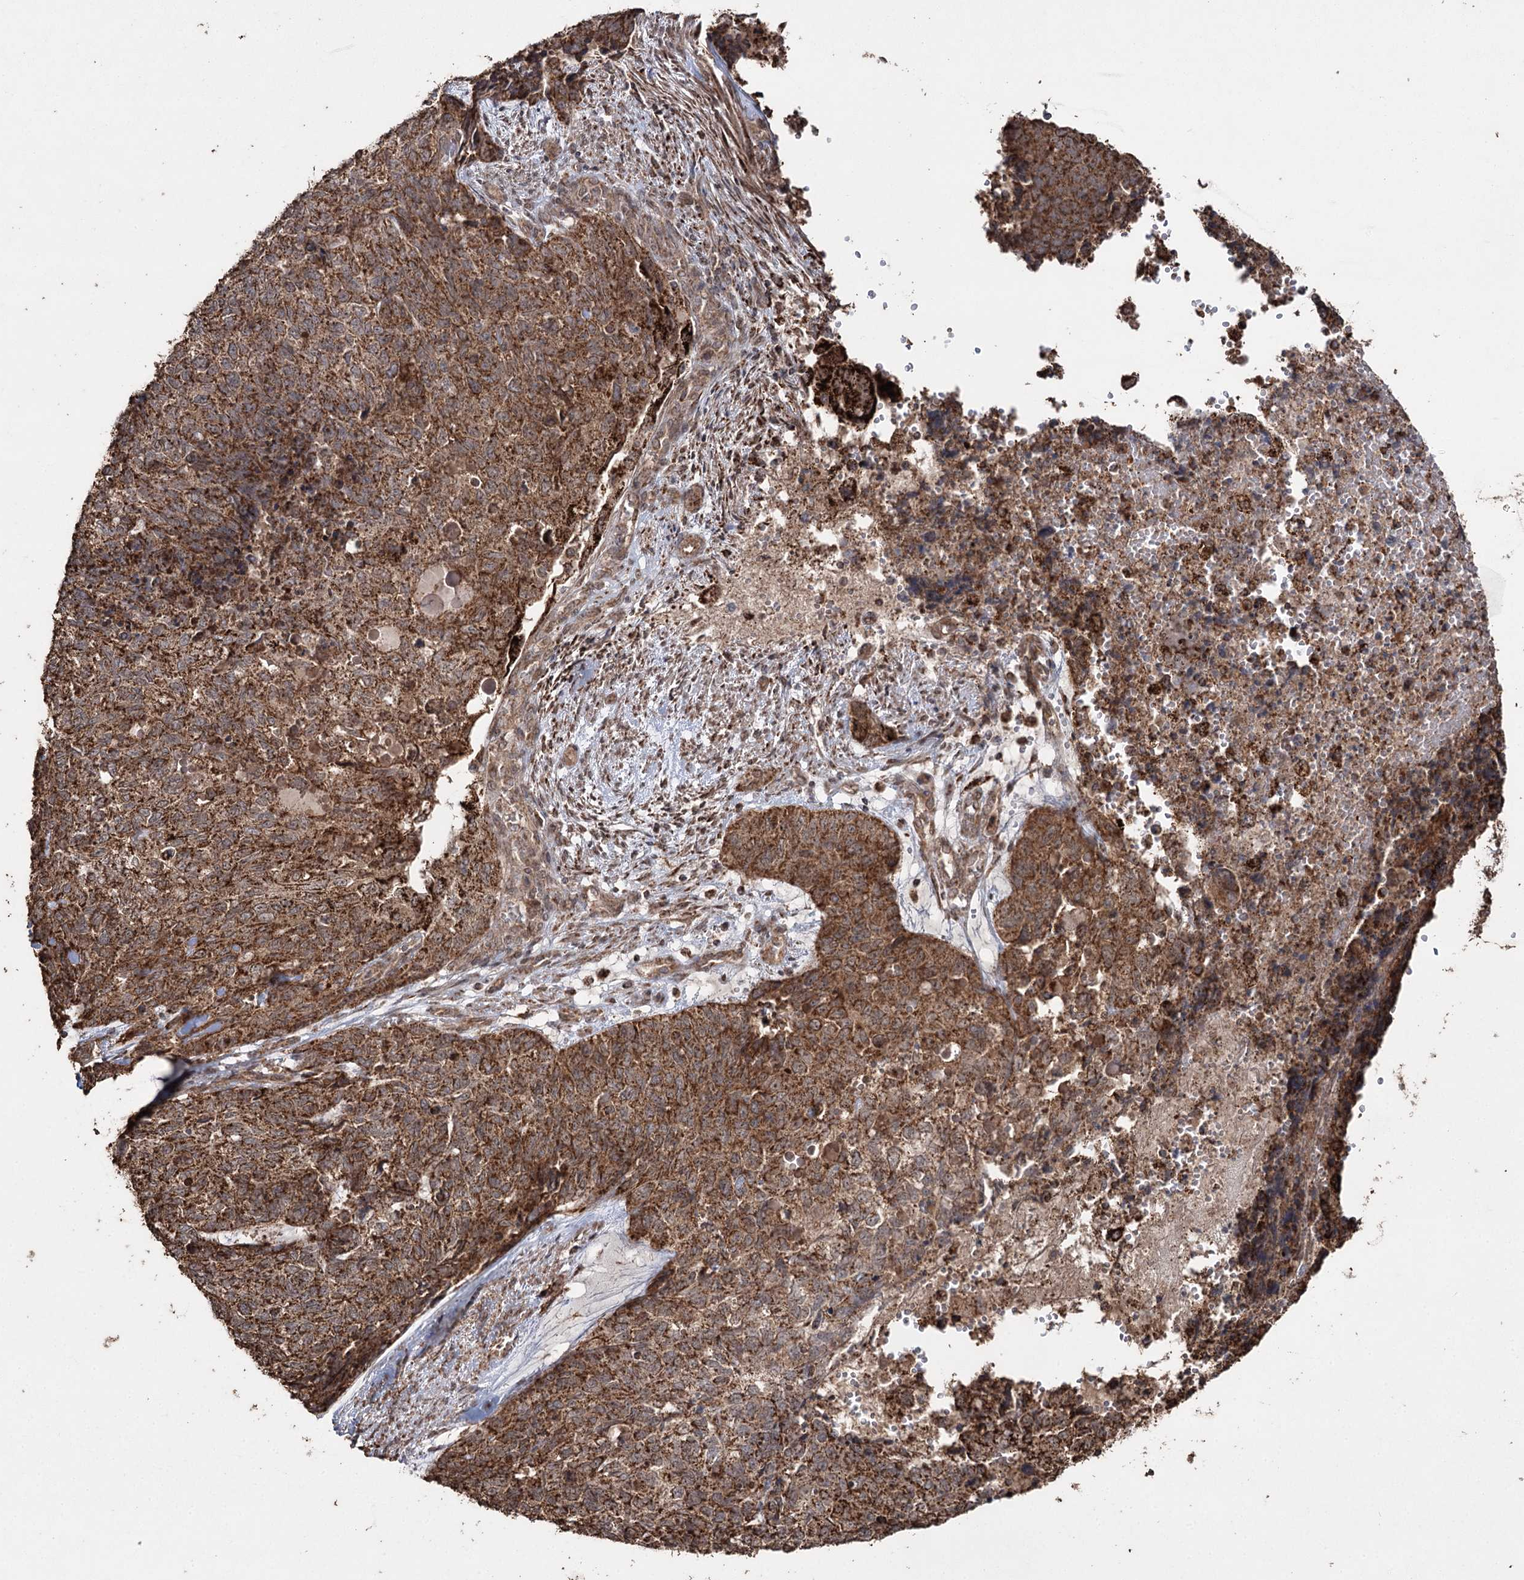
{"staining": {"intensity": "strong", "quantity": ">75%", "location": "cytoplasmic/membranous"}, "tissue": "cervical cancer", "cell_type": "Tumor cells", "image_type": "cancer", "snomed": [{"axis": "morphology", "description": "Squamous cell carcinoma, NOS"}, {"axis": "topography", "description": "Cervix"}], "caption": "Squamous cell carcinoma (cervical) tissue reveals strong cytoplasmic/membranous expression in about >75% of tumor cells The staining was performed using DAB, with brown indicating positive protein expression. Nuclei are stained blue with hematoxylin.", "gene": "SLF2", "patient": {"sex": "female", "age": 63}}